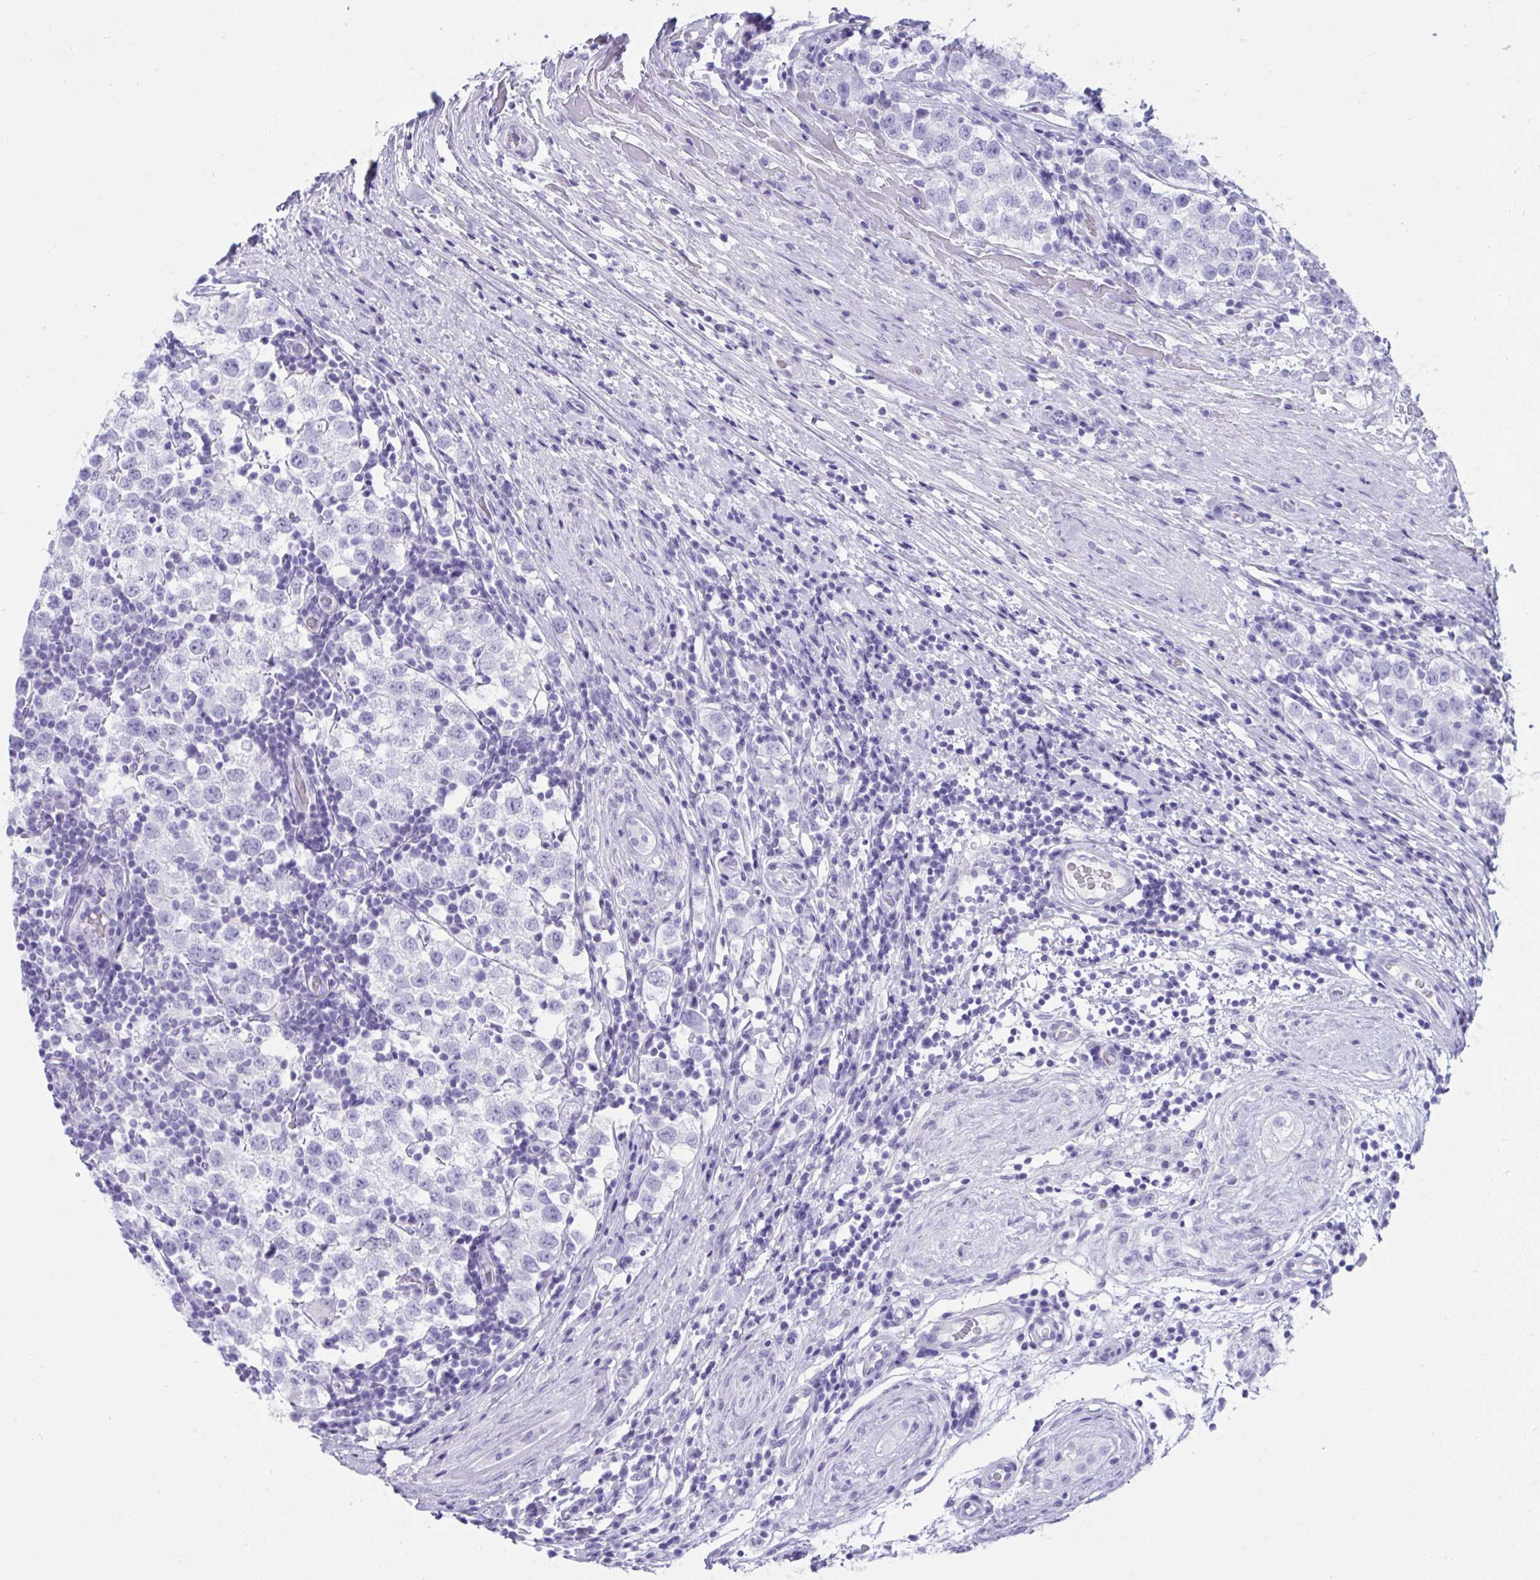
{"staining": {"intensity": "negative", "quantity": "none", "location": "none"}, "tissue": "testis cancer", "cell_type": "Tumor cells", "image_type": "cancer", "snomed": [{"axis": "morphology", "description": "Seminoma, NOS"}, {"axis": "topography", "description": "Testis"}], "caption": "This is a histopathology image of immunohistochemistry staining of testis cancer, which shows no positivity in tumor cells. Nuclei are stained in blue.", "gene": "PSCA", "patient": {"sex": "male", "age": 34}}